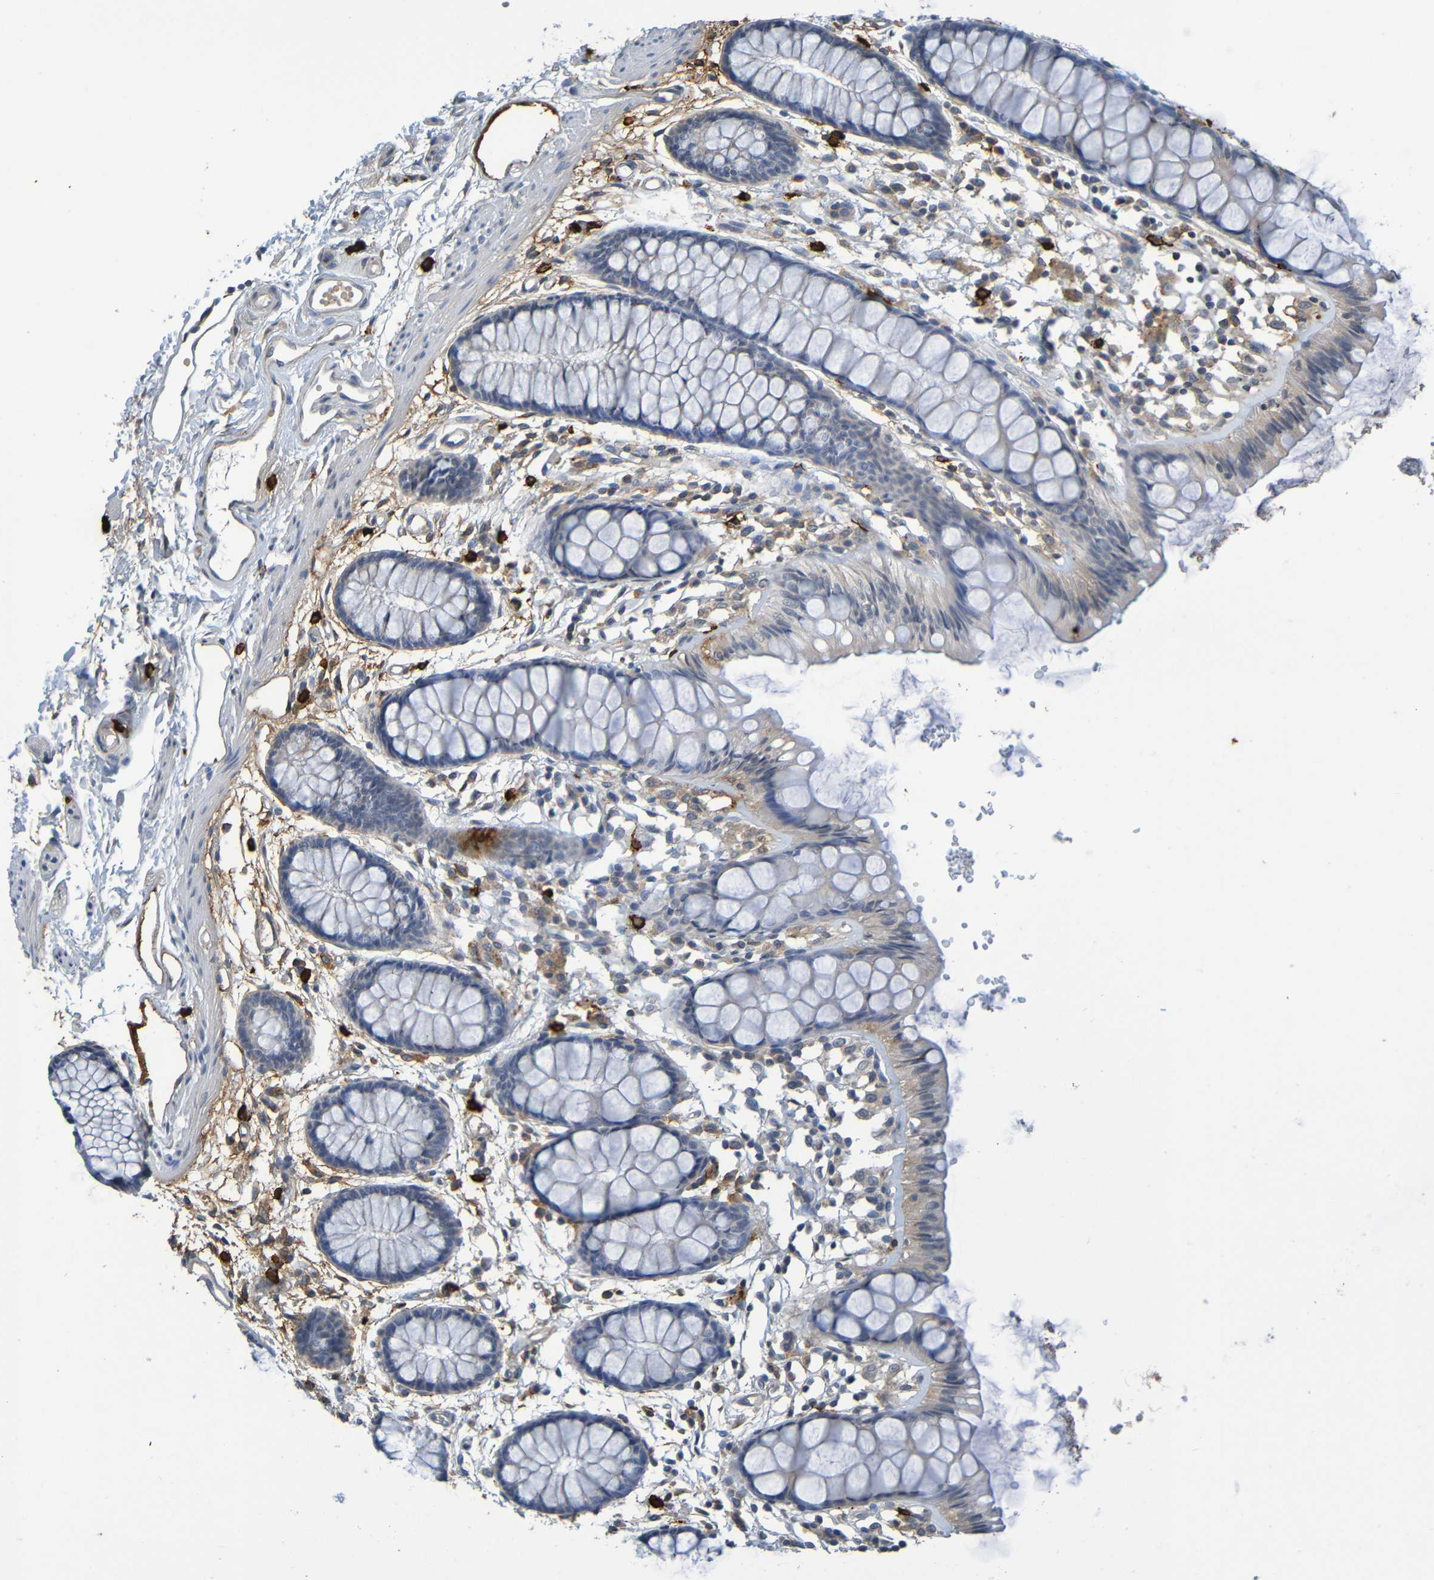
{"staining": {"intensity": "weak", "quantity": "25%-75%", "location": "cytoplasmic/membranous"}, "tissue": "rectum", "cell_type": "Glandular cells", "image_type": "normal", "snomed": [{"axis": "morphology", "description": "Normal tissue, NOS"}, {"axis": "topography", "description": "Rectum"}], "caption": "Immunohistochemistry image of benign rectum: human rectum stained using immunohistochemistry reveals low levels of weak protein expression localized specifically in the cytoplasmic/membranous of glandular cells, appearing as a cytoplasmic/membranous brown color.", "gene": "C3AR1", "patient": {"sex": "female", "age": 66}}